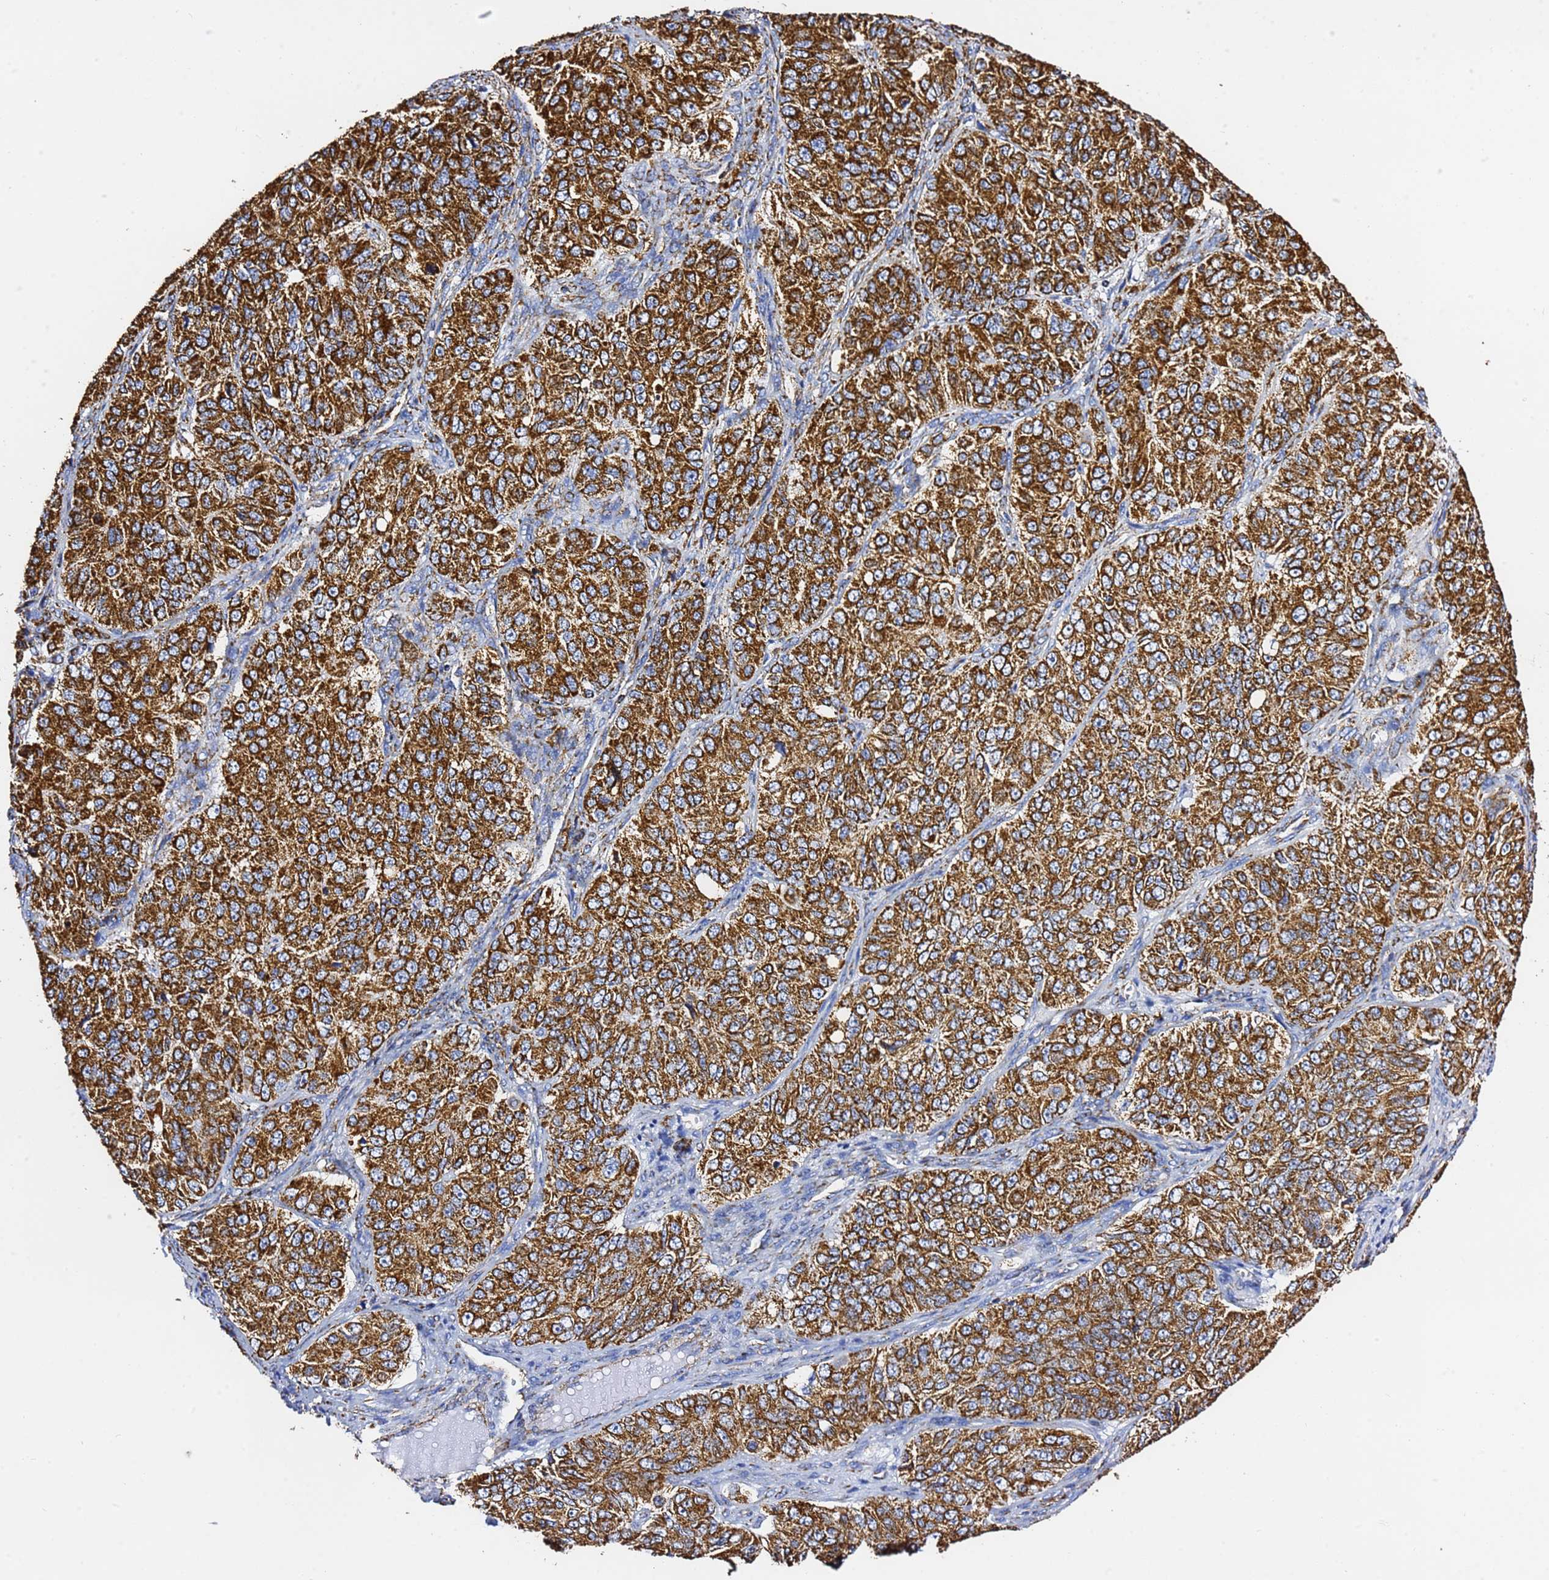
{"staining": {"intensity": "strong", "quantity": ">75%", "location": "cytoplasmic/membranous"}, "tissue": "ovarian cancer", "cell_type": "Tumor cells", "image_type": "cancer", "snomed": [{"axis": "morphology", "description": "Carcinoma, endometroid"}, {"axis": "topography", "description": "Ovary"}], "caption": "The photomicrograph displays staining of endometroid carcinoma (ovarian), revealing strong cytoplasmic/membranous protein expression (brown color) within tumor cells.", "gene": "PHB2", "patient": {"sex": "female", "age": 51}}